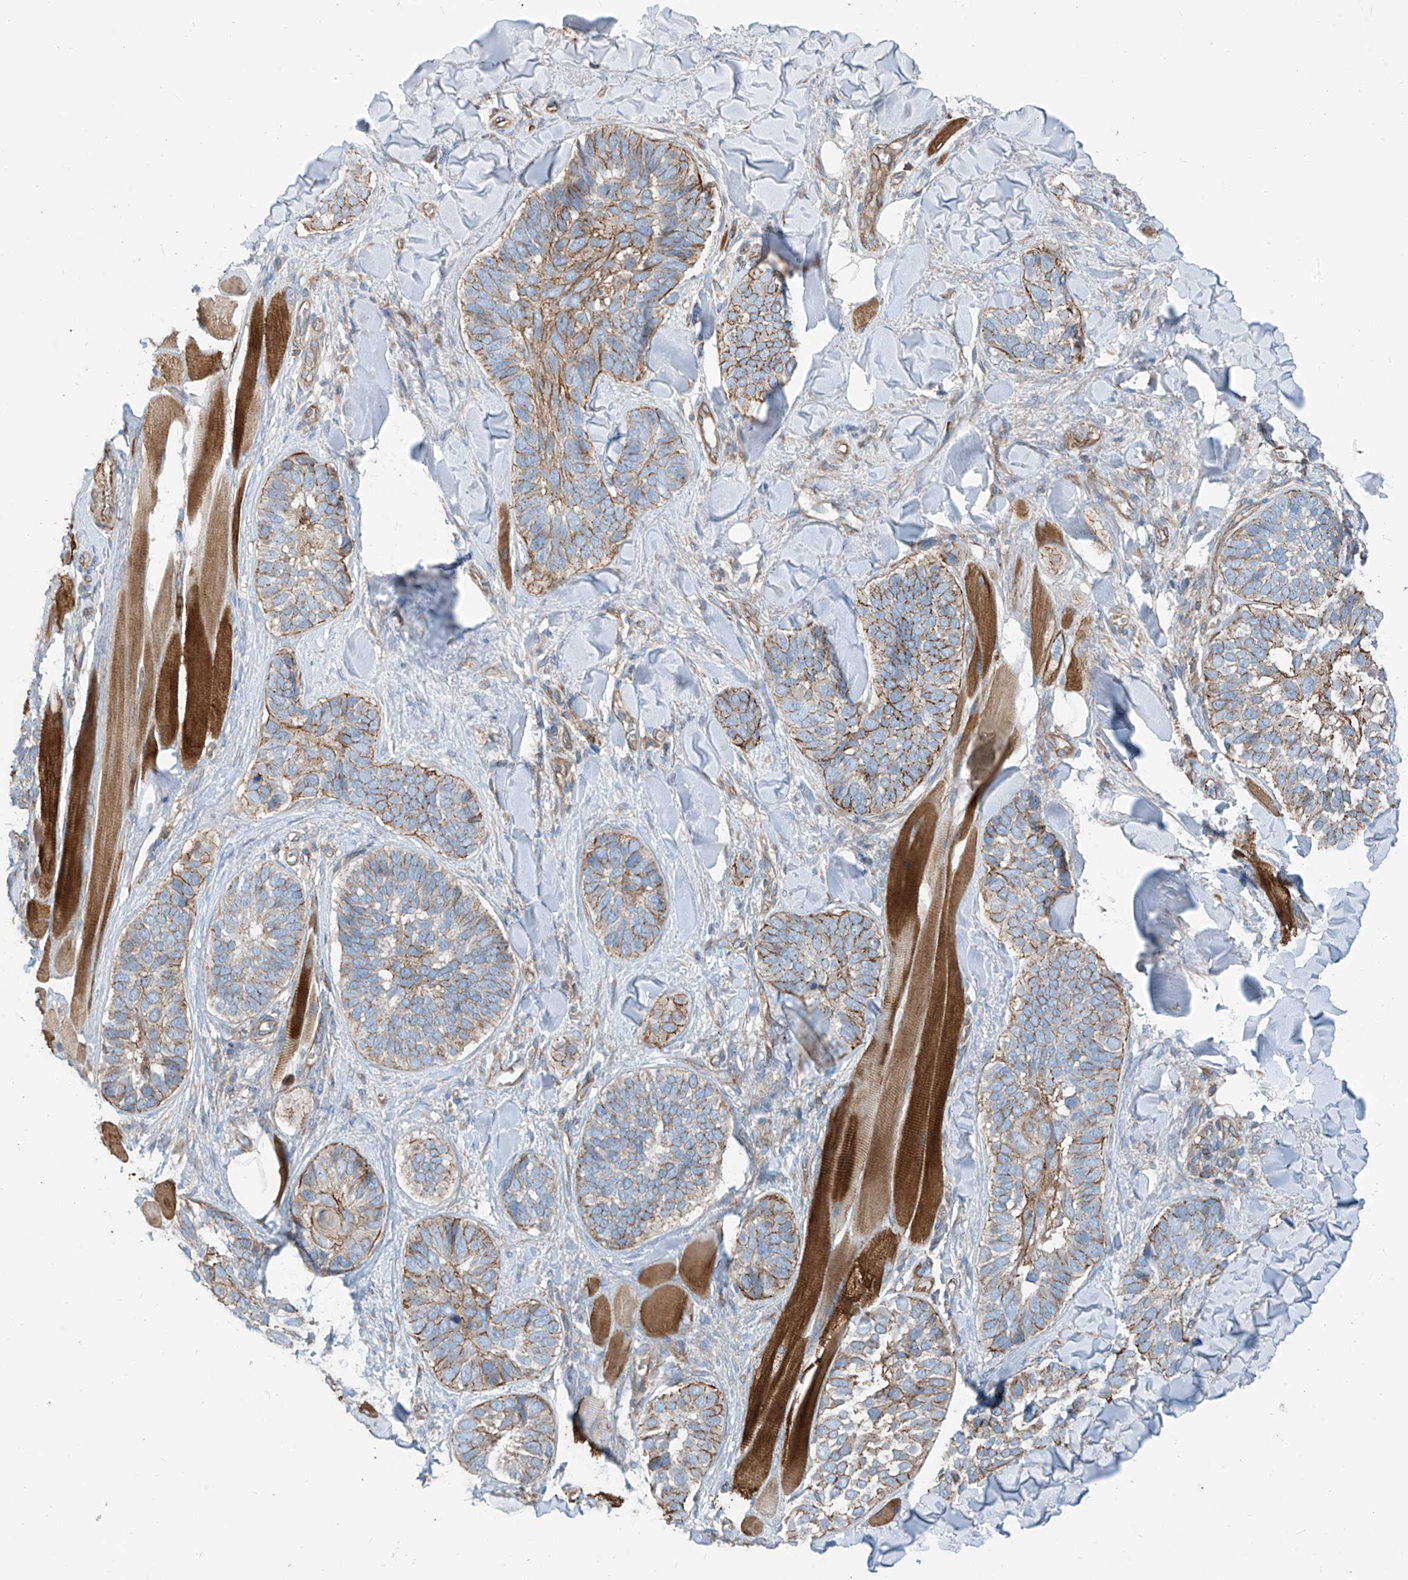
{"staining": {"intensity": "weak", "quantity": "25%-75%", "location": "cytoplasmic/membranous"}, "tissue": "skin cancer", "cell_type": "Tumor cells", "image_type": "cancer", "snomed": [{"axis": "morphology", "description": "Basal cell carcinoma"}, {"axis": "topography", "description": "Skin"}], "caption": "Tumor cells show low levels of weak cytoplasmic/membranous expression in approximately 25%-75% of cells in human skin basal cell carcinoma.", "gene": "SLC1A5", "patient": {"sex": "male", "age": 62}}